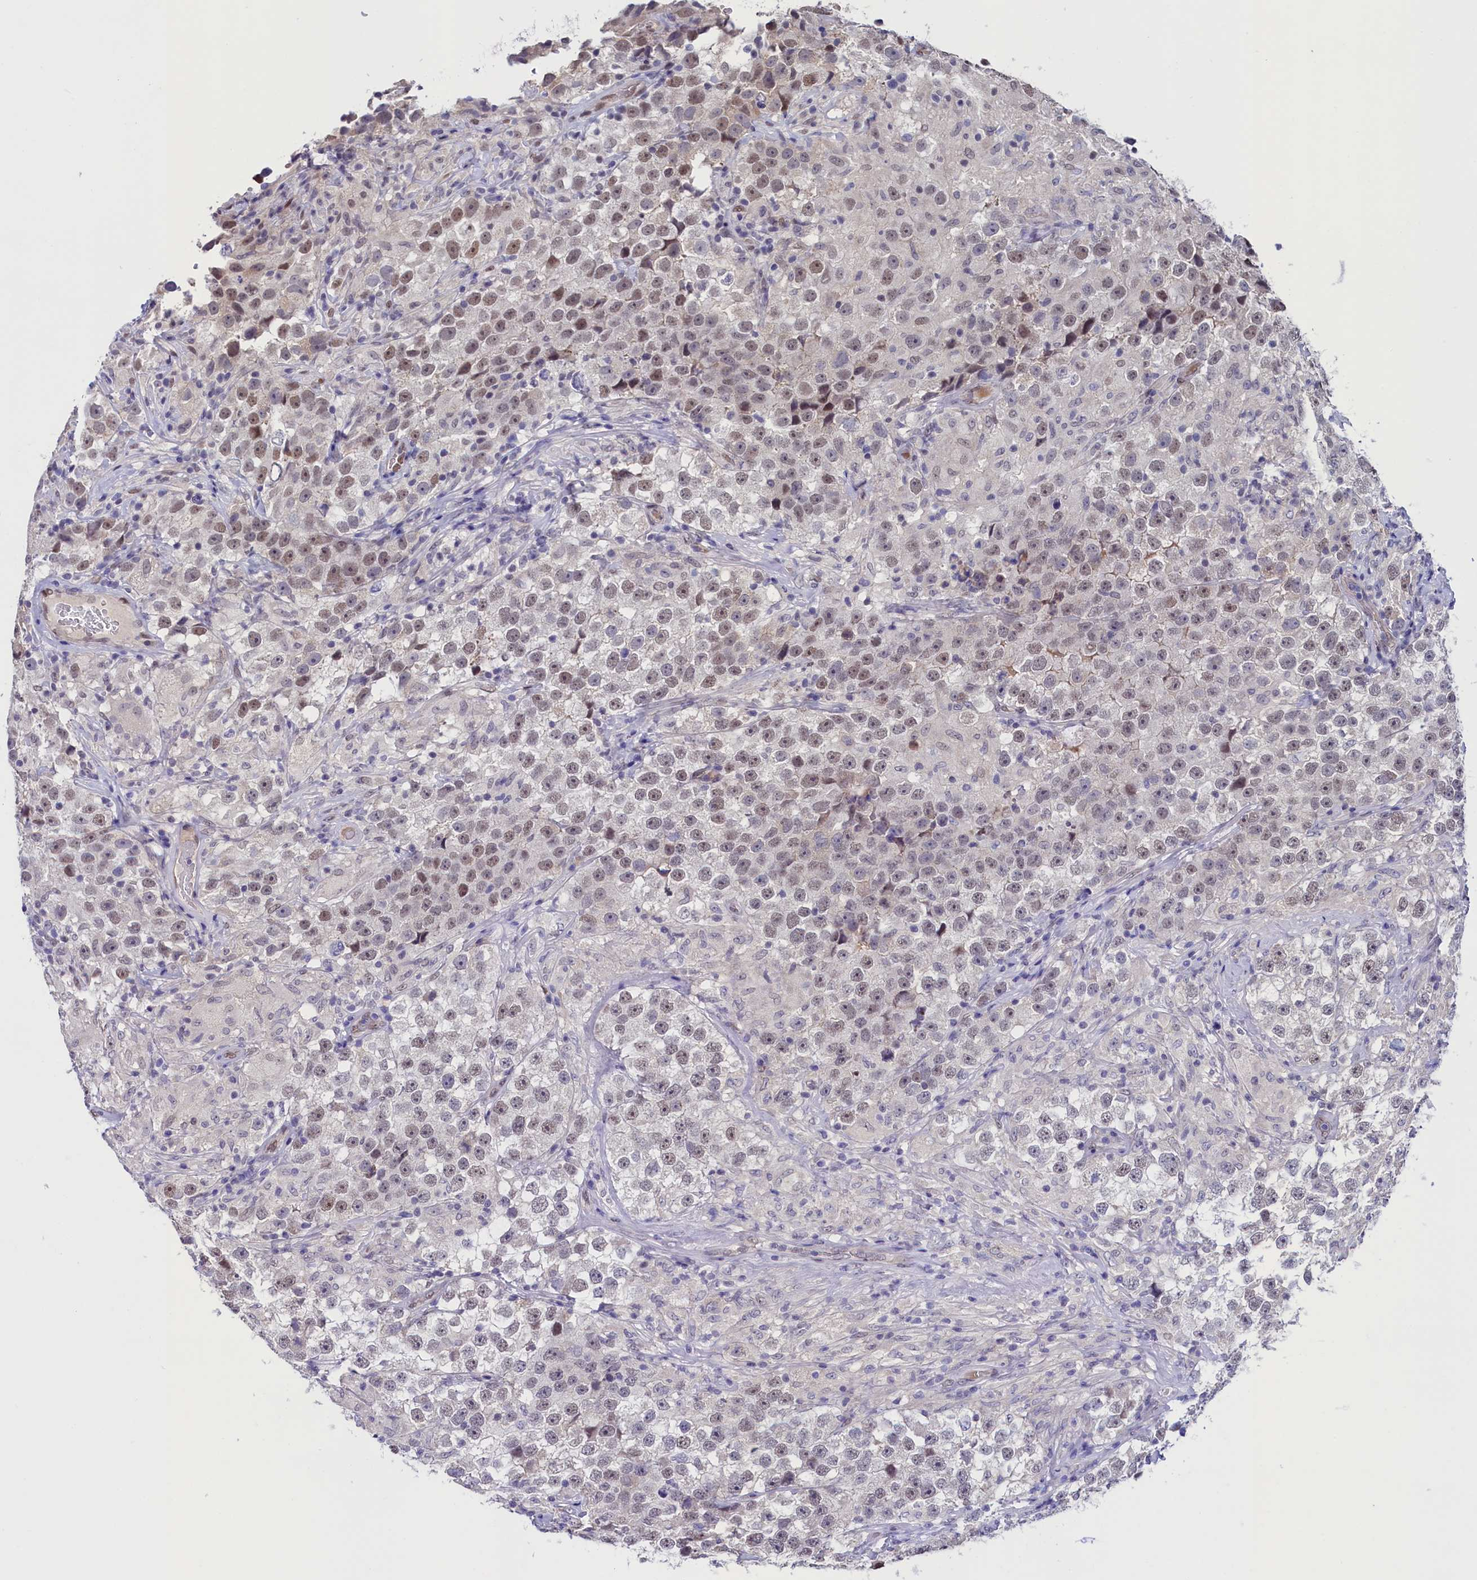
{"staining": {"intensity": "moderate", "quantity": "25%-75%", "location": "nuclear"}, "tissue": "testis cancer", "cell_type": "Tumor cells", "image_type": "cancer", "snomed": [{"axis": "morphology", "description": "Seminoma, NOS"}, {"axis": "topography", "description": "Testis"}], "caption": "DAB immunohistochemical staining of human seminoma (testis) shows moderate nuclear protein positivity in approximately 25%-75% of tumor cells.", "gene": "FLYWCH2", "patient": {"sex": "male", "age": 46}}